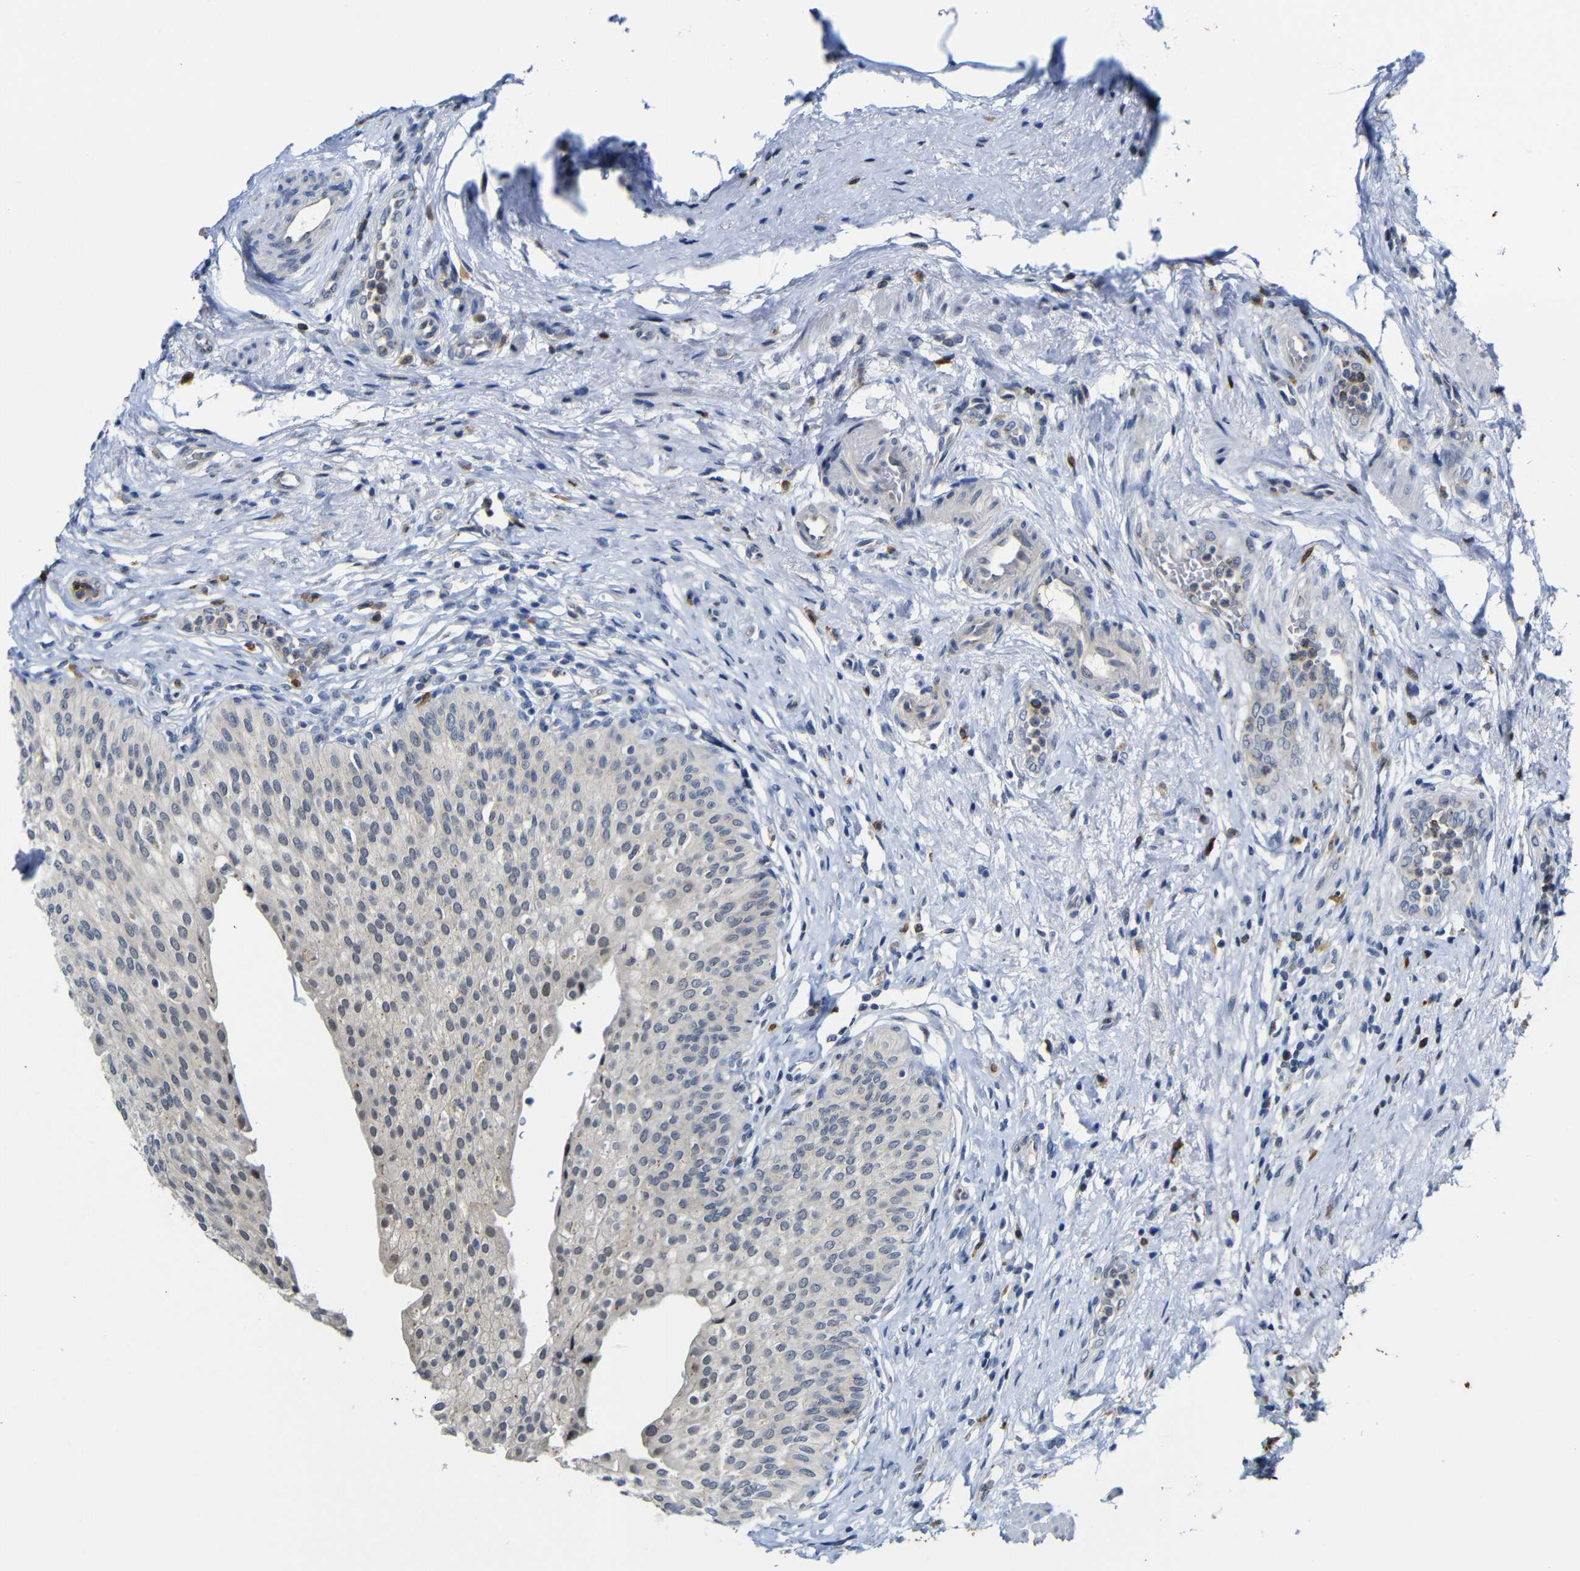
{"staining": {"intensity": "weak", "quantity": "<25%", "location": "cytoplasmic/membranous"}, "tissue": "urinary bladder", "cell_type": "Urothelial cells", "image_type": "normal", "snomed": [{"axis": "morphology", "description": "Normal tissue, NOS"}, {"axis": "topography", "description": "Urinary bladder"}], "caption": "Normal urinary bladder was stained to show a protein in brown. There is no significant expression in urothelial cells. (Brightfield microscopy of DAB (3,3'-diaminobenzidine) IHC at high magnification).", "gene": "FURIN", "patient": {"sex": "male", "age": 46}}